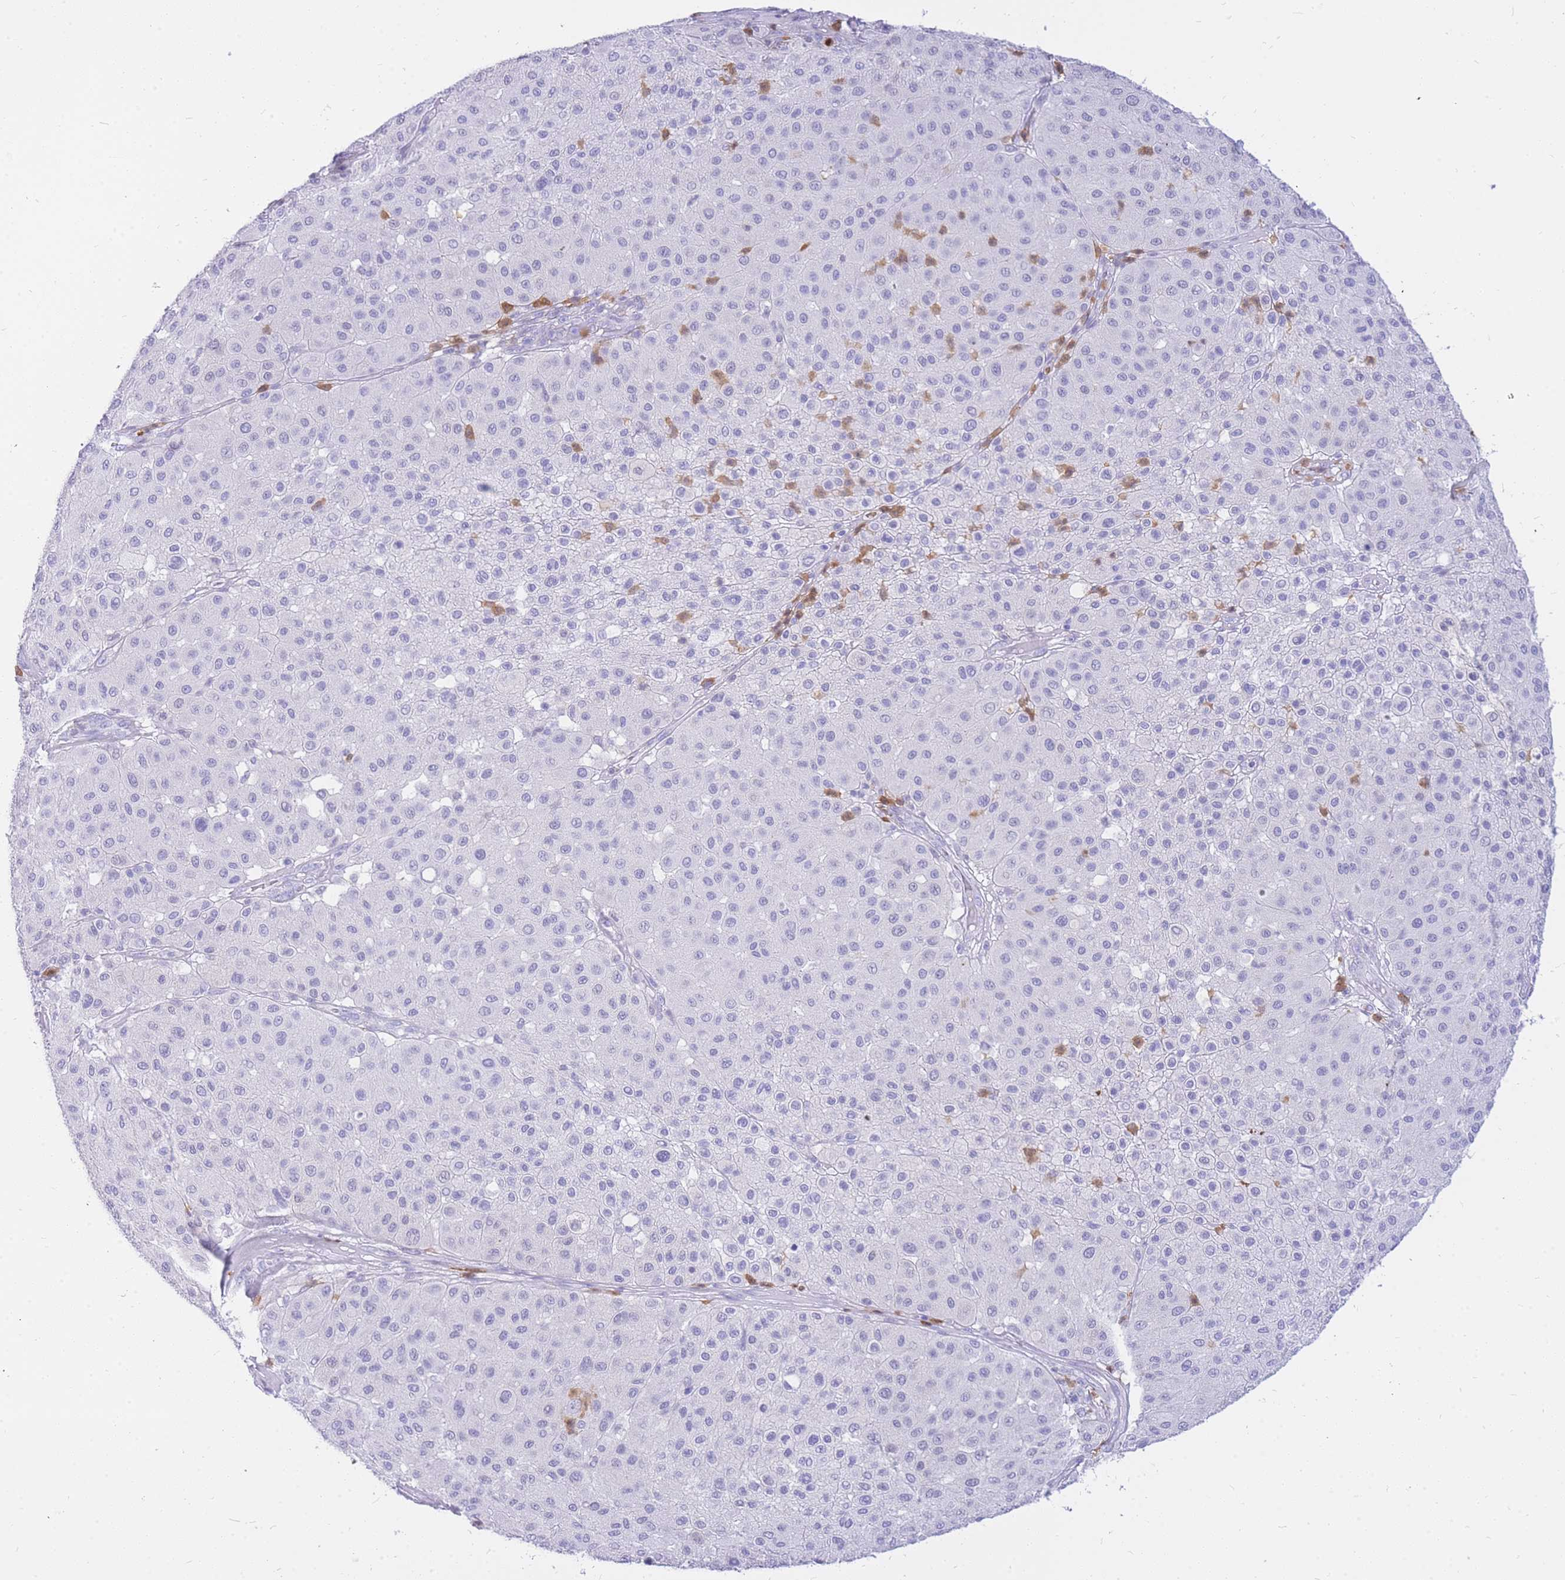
{"staining": {"intensity": "negative", "quantity": "none", "location": "none"}, "tissue": "melanoma", "cell_type": "Tumor cells", "image_type": "cancer", "snomed": [{"axis": "morphology", "description": "Malignant melanoma, Metastatic site"}, {"axis": "topography", "description": "Smooth muscle"}], "caption": "The image exhibits no staining of tumor cells in melanoma.", "gene": "HERC1", "patient": {"sex": "male", "age": 41}}